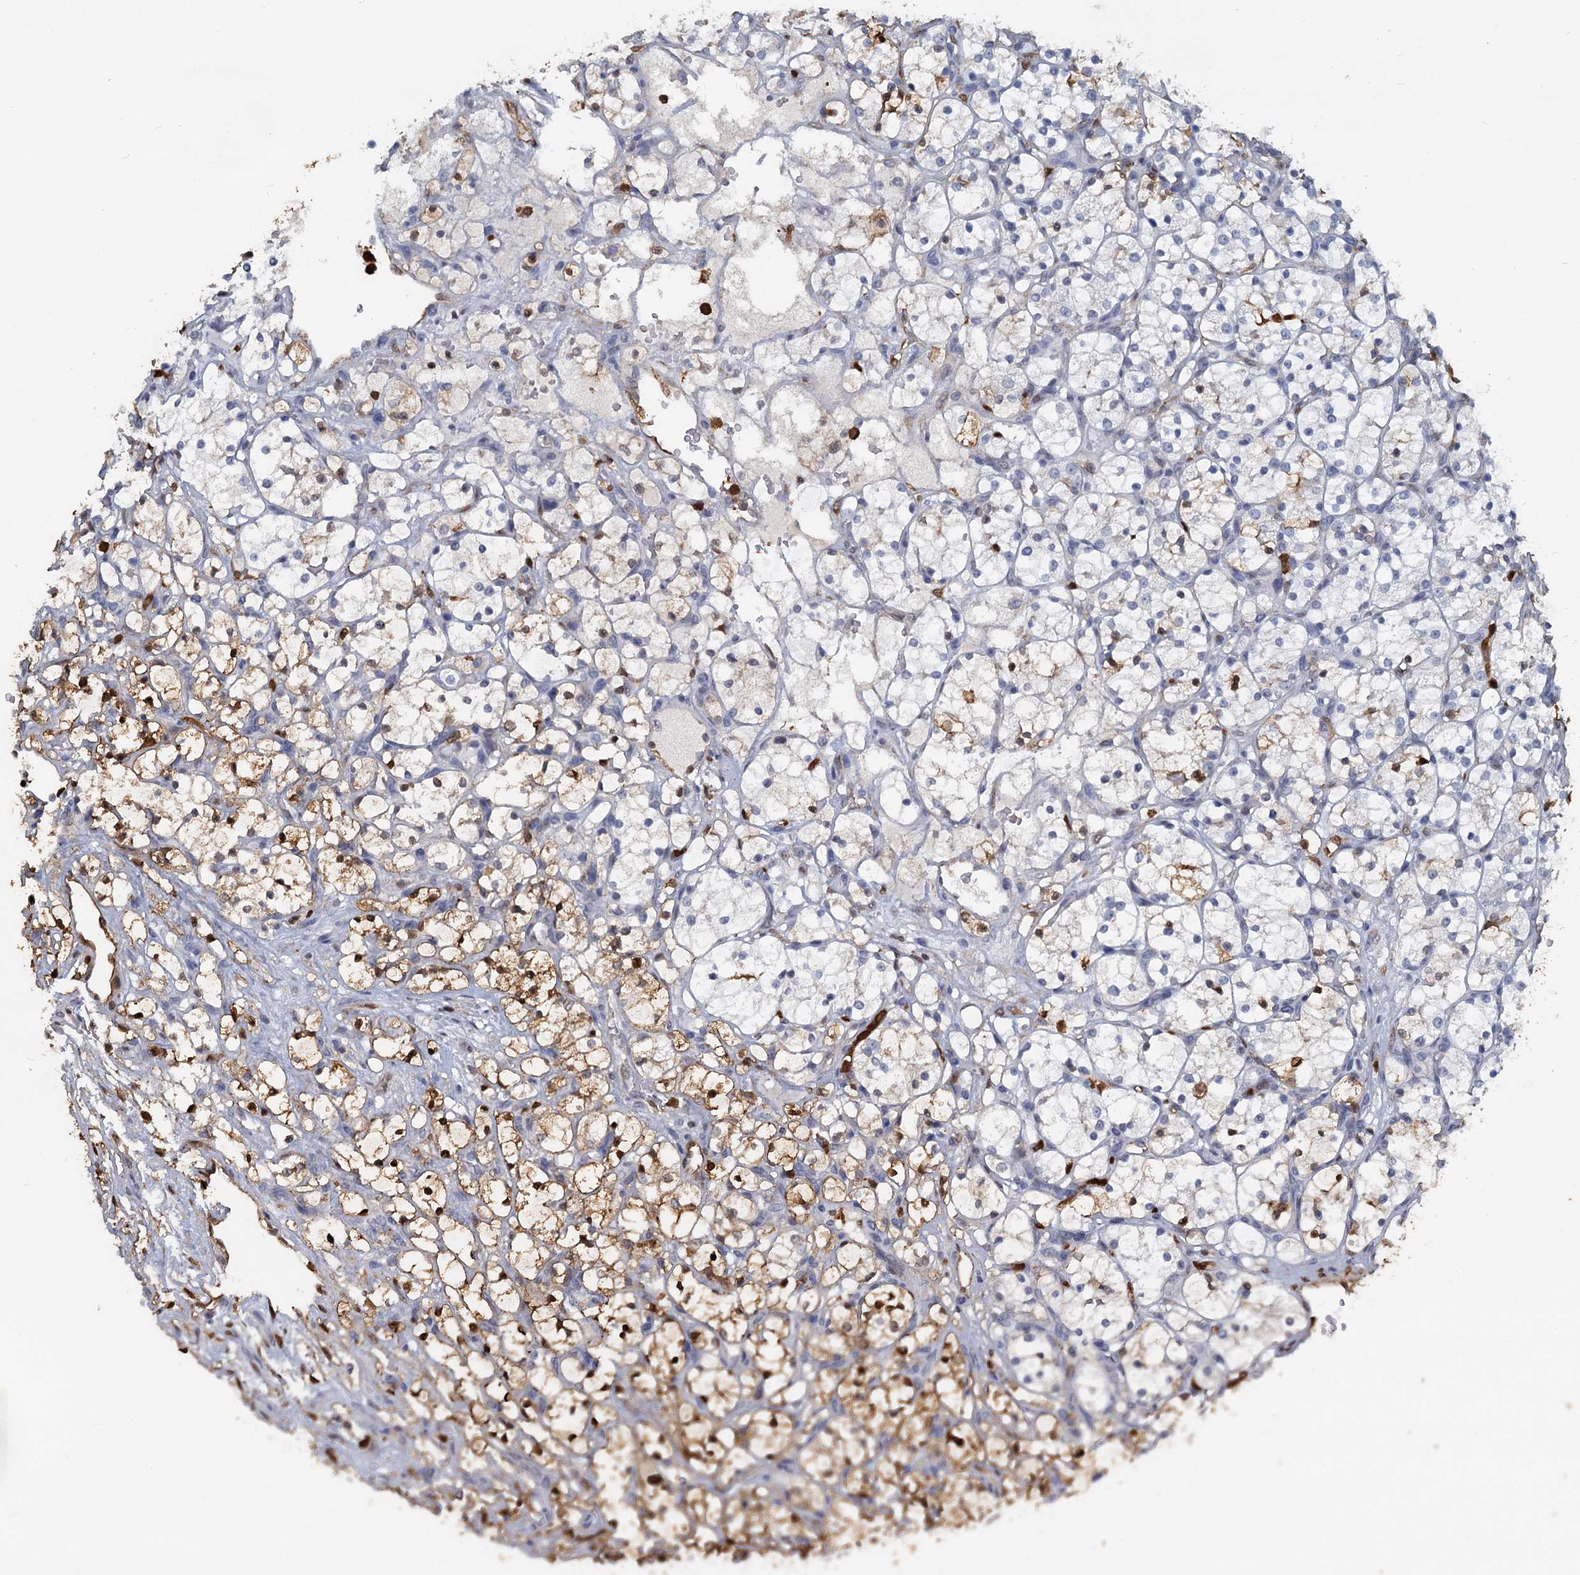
{"staining": {"intensity": "moderate", "quantity": "25%-75%", "location": "cytoplasmic/membranous,nuclear"}, "tissue": "renal cancer", "cell_type": "Tumor cells", "image_type": "cancer", "snomed": [{"axis": "morphology", "description": "Adenocarcinoma, NOS"}, {"axis": "topography", "description": "Kidney"}], "caption": "DAB (3,3'-diaminobenzidine) immunohistochemical staining of renal cancer (adenocarcinoma) shows moderate cytoplasmic/membranous and nuclear protein expression in about 25%-75% of tumor cells. (brown staining indicates protein expression, while blue staining denotes nuclei).", "gene": "S100A6", "patient": {"sex": "female", "age": 69}}